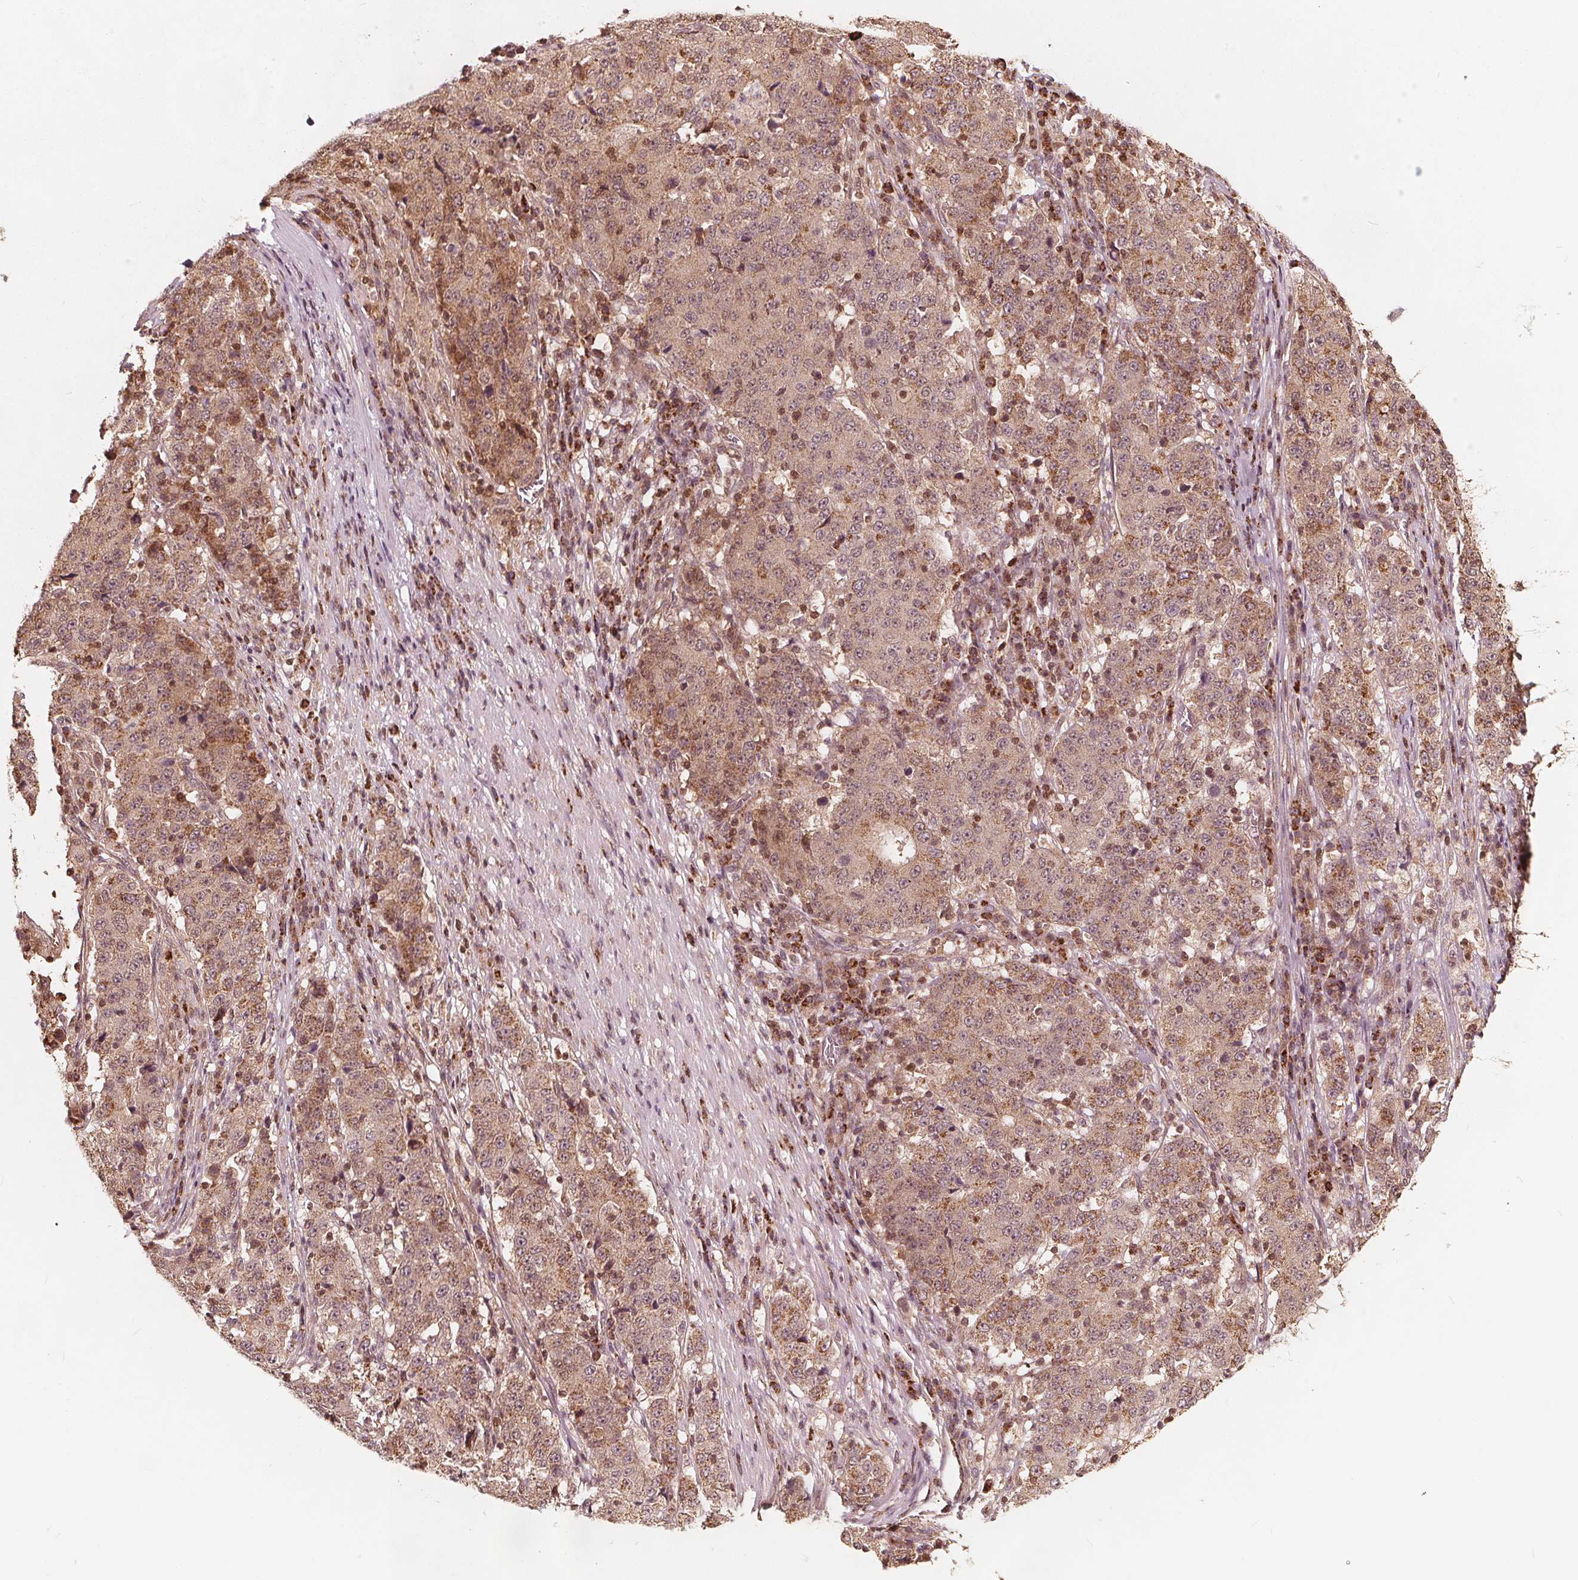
{"staining": {"intensity": "weak", "quantity": ">75%", "location": "cytoplasmic/membranous"}, "tissue": "stomach cancer", "cell_type": "Tumor cells", "image_type": "cancer", "snomed": [{"axis": "morphology", "description": "Adenocarcinoma, NOS"}, {"axis": "topography", "description": "Stomach"}], "caption": "A high-resolution image shows immunohistochemistry staining of stomach cancer, which shows weak cytoplasmic/membranous expression in approximately >75% of tumor cells.", "gene": "AIP", "patient": {"sex": "male", "age": 59}}